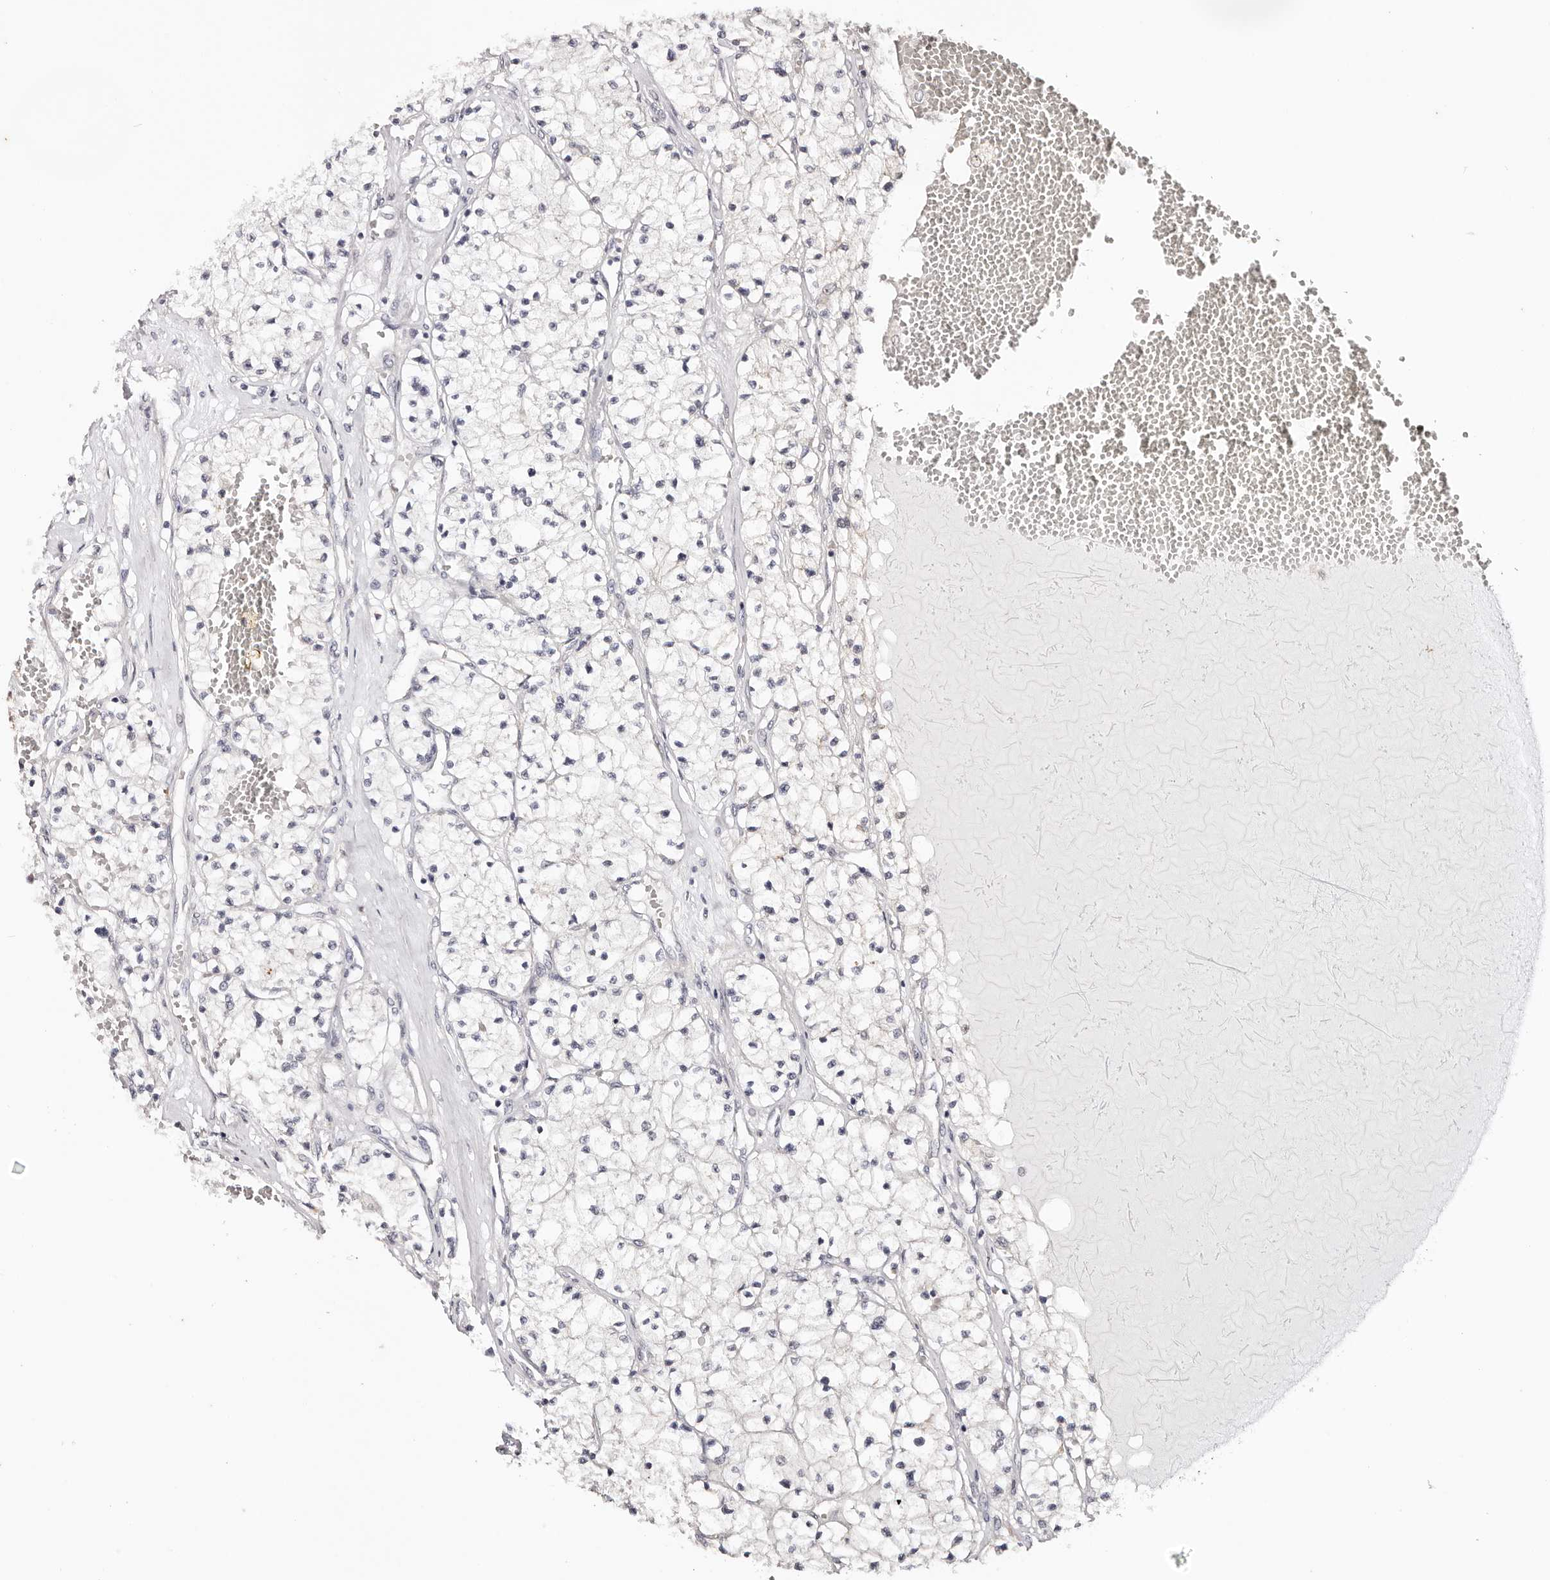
{"staining": {"intensity": "negative", "quantity": "none", "location": "none"}, "tissue": "renal cancer", "cell_type": "Tumor cells", "image_type": "cancer", "snomed": [{"axis": "morphology", "description": "Normal tissue, NOS"}, {"axis": "morphology", "description": "Adenocarcinoma, NOS"}, {"axis": "topography", "description": "Kidney"}], "caption": "A histopathology image of human renal adenocarcinoma is negative for staining in tumor cells.", "gene": "TYW3", "patient": {"sex": "male", "age": 68}}